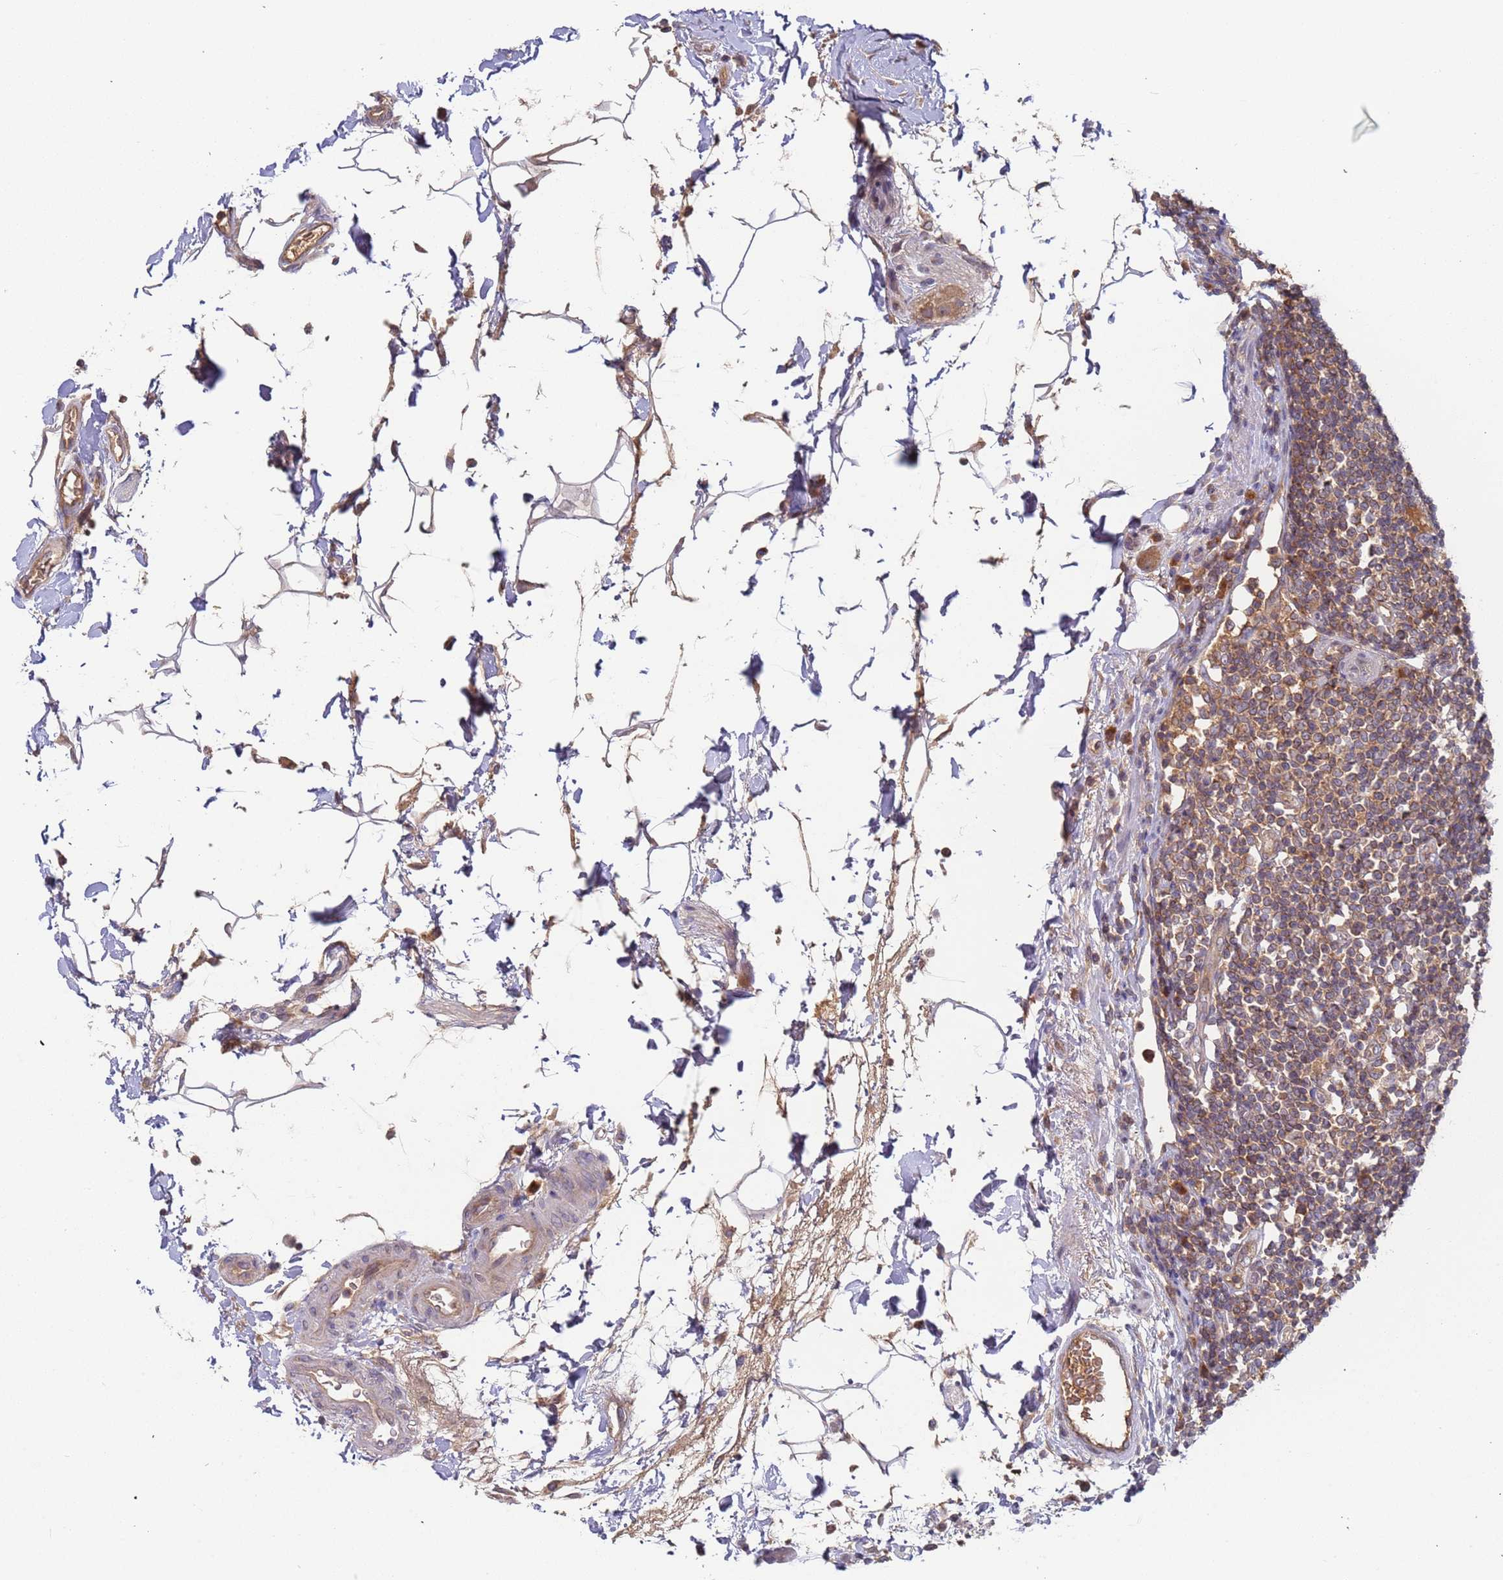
{"staining": {"intensity": "moderate", "quantity": ">75%", "location": "cytoplasmic/membranous"}, "tissue": "colon", "cell_type": "Endothelial cells", "image_type": "normal", "snomed": [{"axis": "morphology", "description": "Normal tissue, NOS"}, {"axis": "topography", "description": "Colon"}], "caption": "Immunohistochemistry (IHC) staining of unremarkable colon, which demonstrates medium levels of moderate cytoplasmic/membranous staining in about >75% of endothelial cells indicating moderate cytoplasmic/membranous protein expression. The staining was performed using DAB (brown) for protein detection and nuclei were counterstained in hematoxylin (blue).", "gene": "OR5A2", "patient": {"sex": "female", "age": 79}}